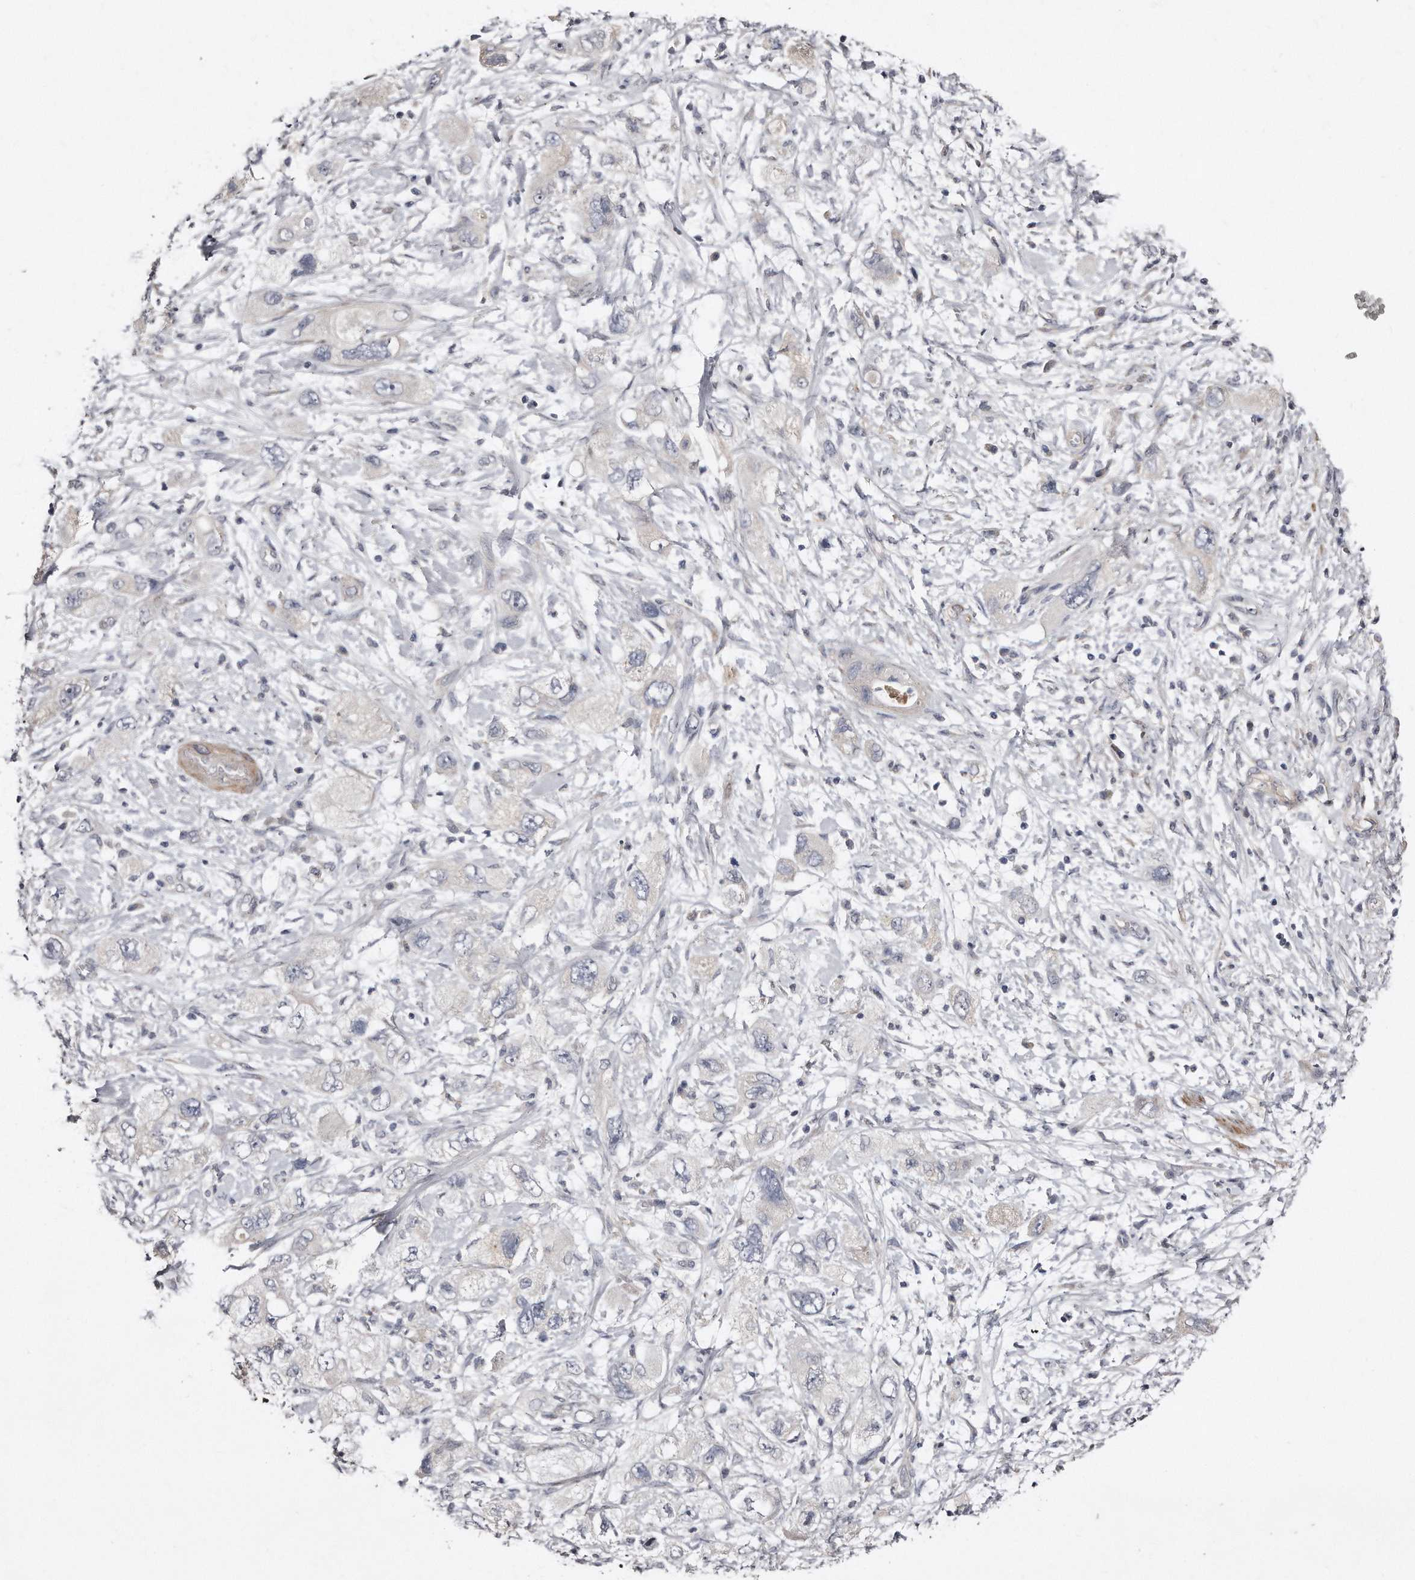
{"staining": {"intensity": "negative", "quantity": "none", "location": "none"}, "tissue": "pancreatic cancer", "cell_type": "Tumor cells", "image_type": "cancer", "snomed": [{"axis": "morphology", "description": "Adenocarcinoma, NOS"}, {"axis": "topography", "description": "Pancreas"}], "caption": "This is an immunohistochemistry (IHC) image of human pancreatic adenocarcinoma. There is no staining in tumor cells.", "gene": "LMOD1", "patient": {"sex": "female", "age": 73}}